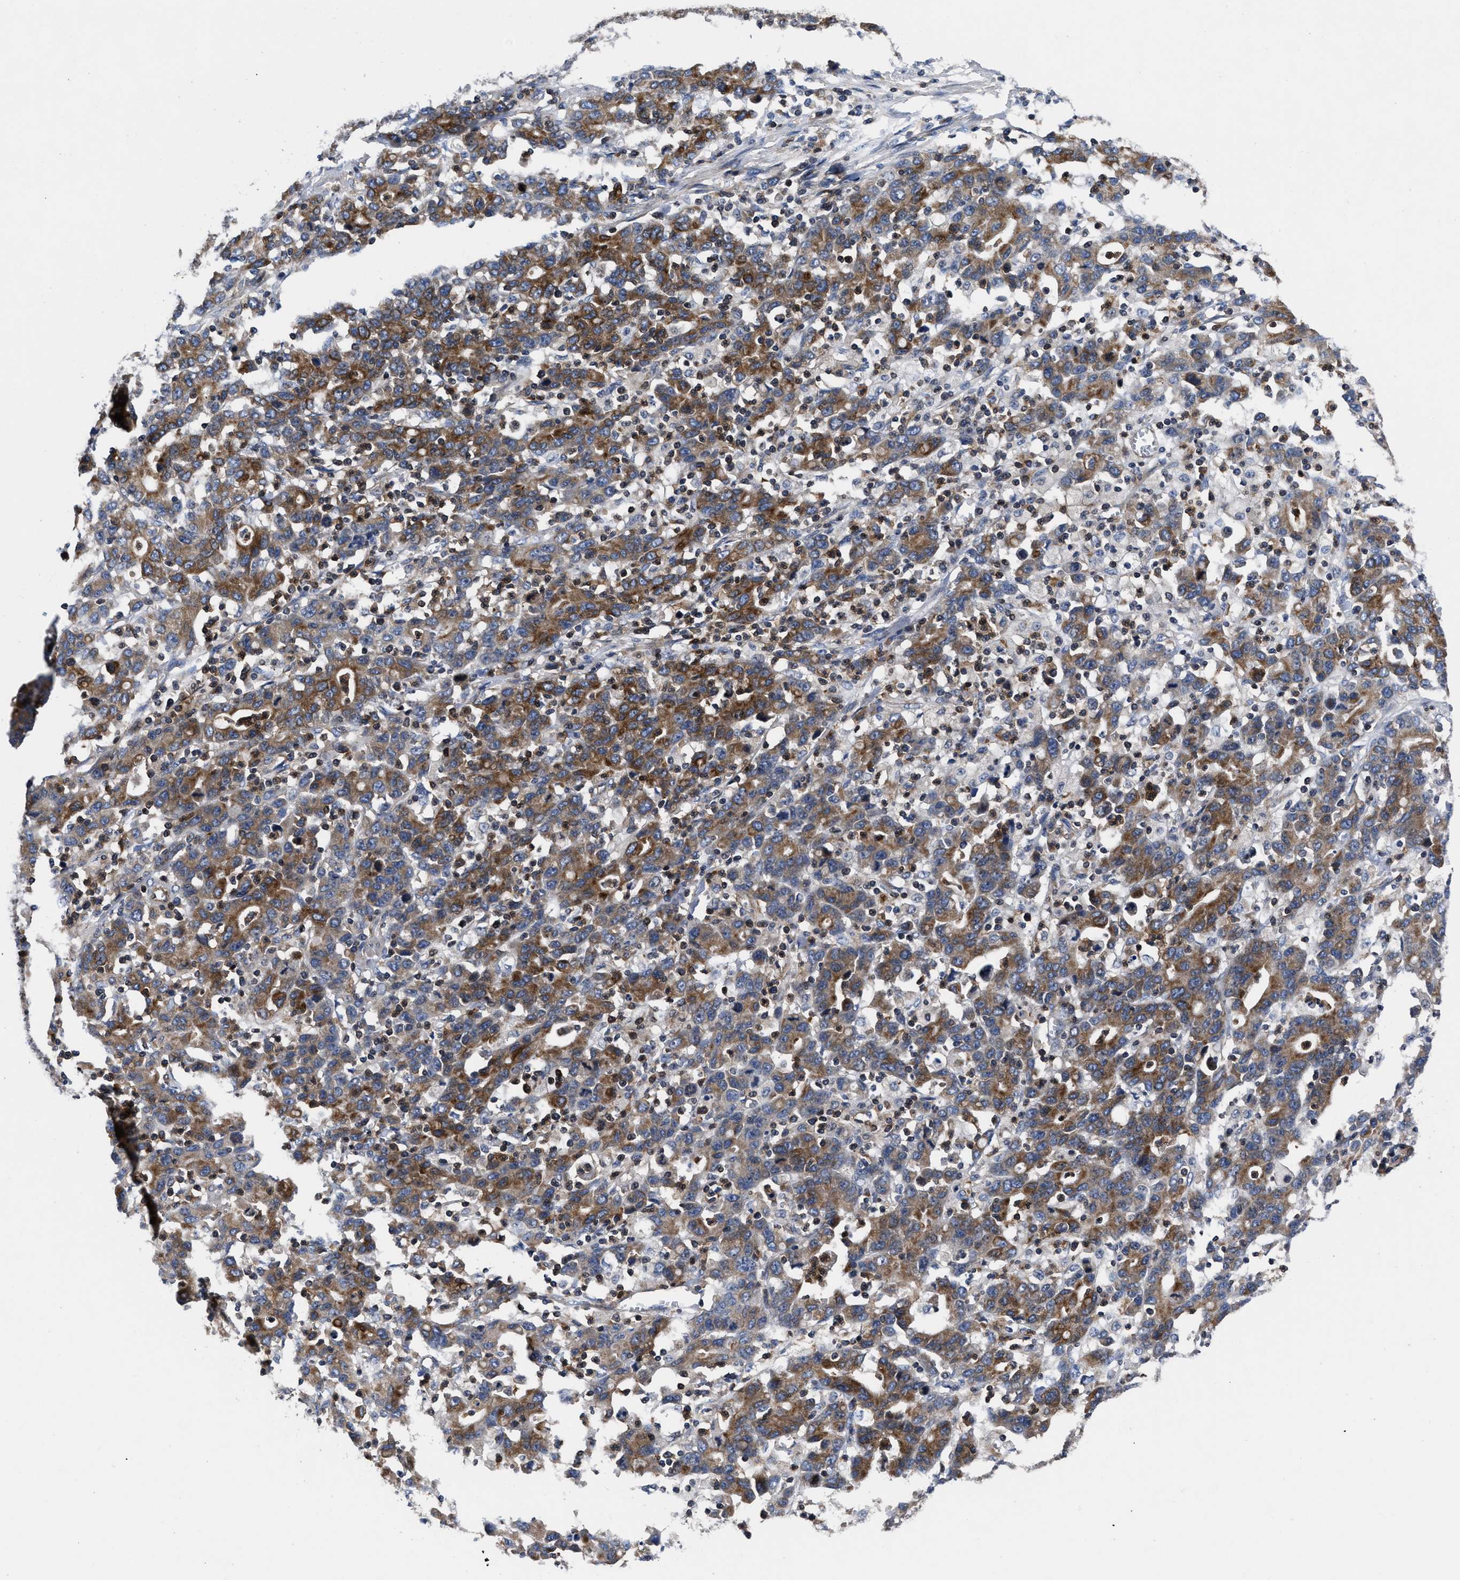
{"staining": {"intensity": "moderate", "quantity": ">75%", "location": "cytoplasmic/membranous"}, "tissue": "stomach cancer", "cell_type": "Tumor cells", "image_type": "cancer", "snomed": [{"axis": "morphology", "description": "Adenocarcinoma, NOS"}, {"axis": "topography", "description": "Stomach, upper"}], "caption": "Stomach cancer (adenocarcinoma) tissue exhibits moderate cytoplasmic/membranous positivity in about >75% of tumor cells (DAB (3,3'-diaminobenzidine) = brown stain, brightfield microscopy at high magnification).", "gene": "YBEY", "patient": {"sex": "male", "age": 69}}